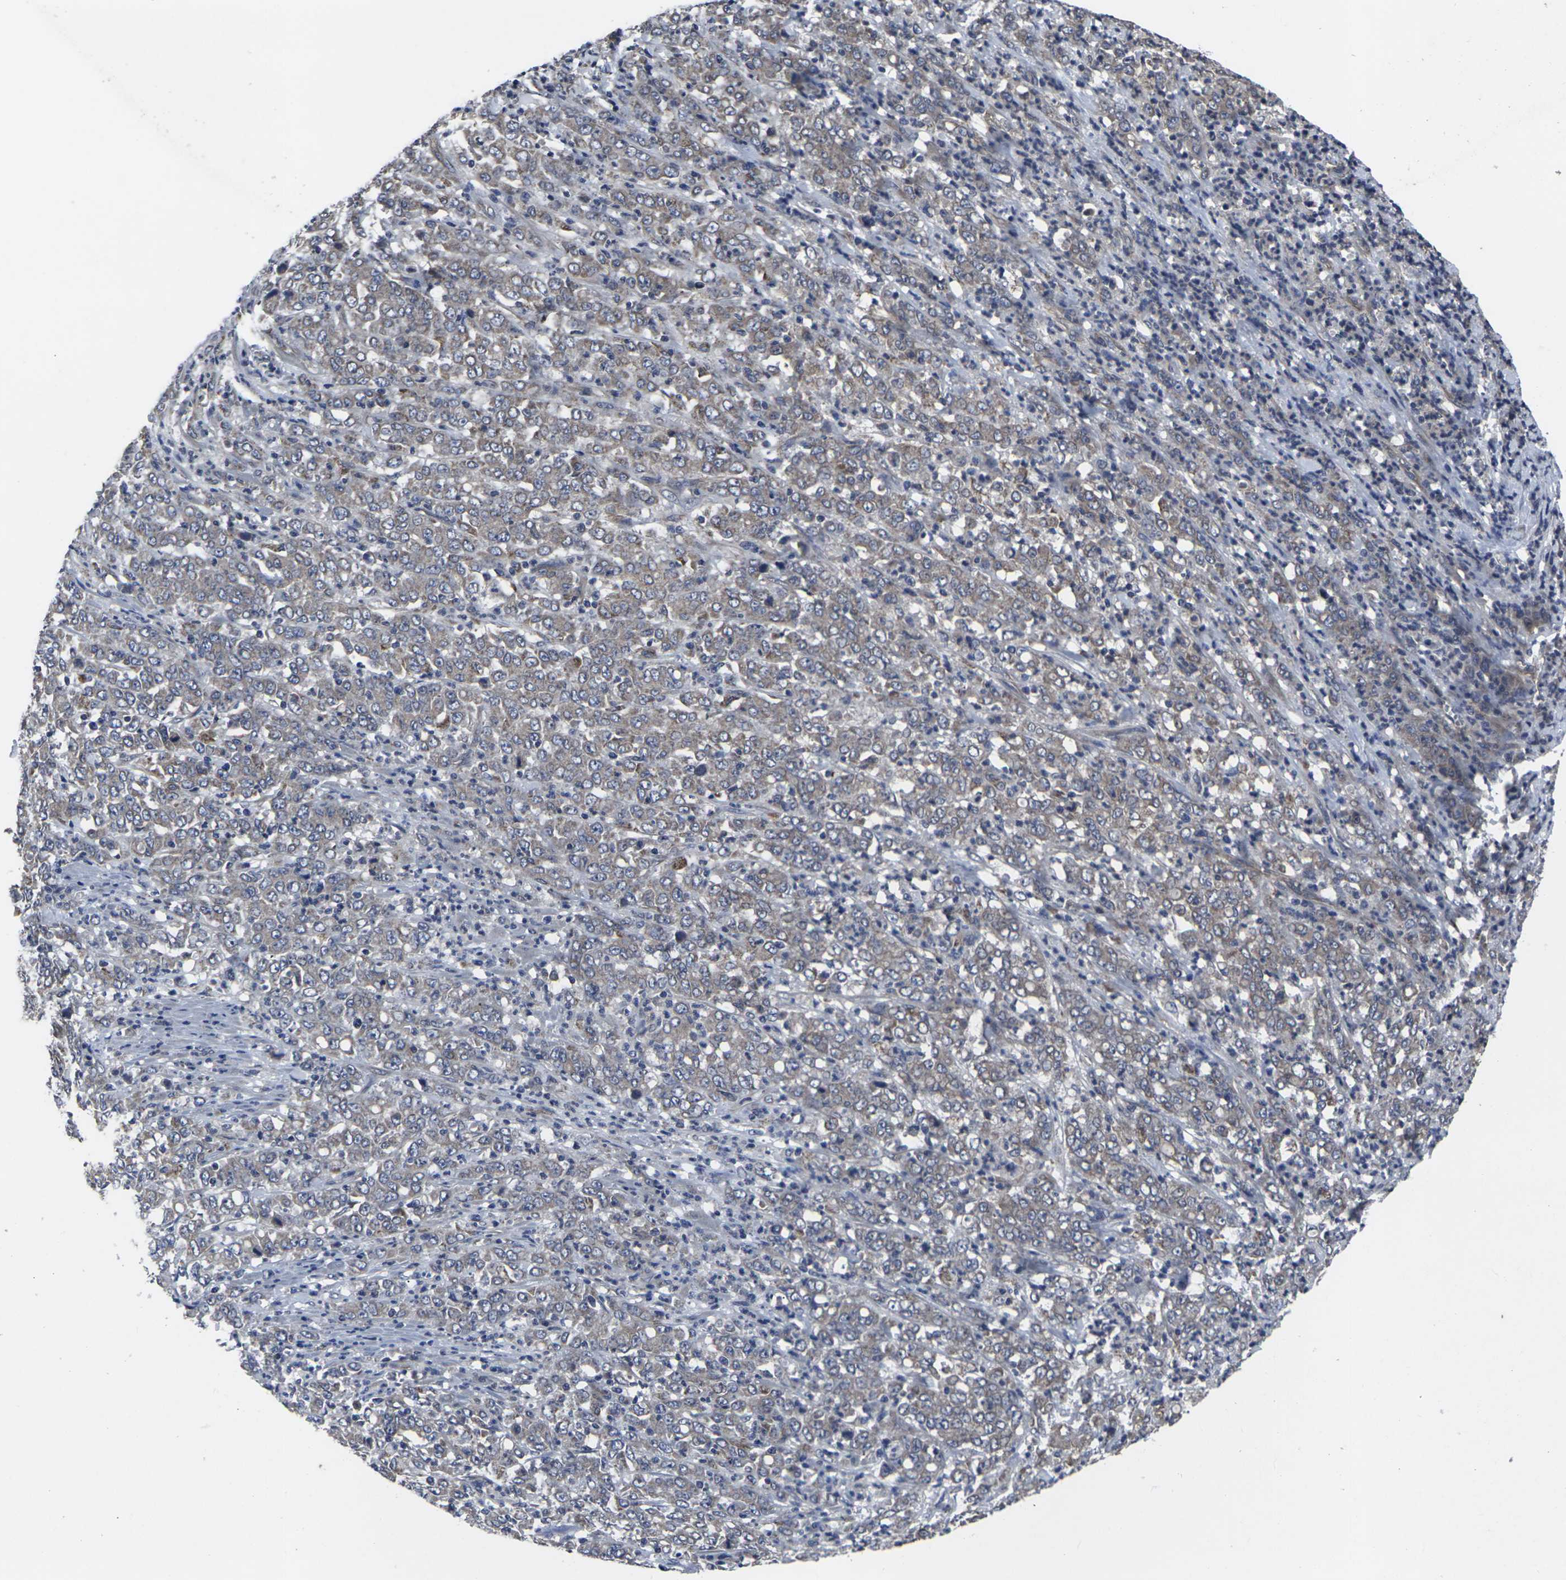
{"staining": {"intensity": "moderate", "quantity": "25%-75%", "location": "cytoplasmic/membranous"}, "tissue": "stomach cancer", "cell_type": "Tumor cells", "image_type": "cancer", "snomed": [{"axis": "morphology", "description": "Adenocarcinoma, NOS"}, {"axis": "topography", "description": "Stomach, lower"}], "caption": "IHC staining of adenocarcinoma (stomach), which shows medium levels of moderate cytoplasmic/membranous staining in about 25%-75% of tumor cells indicating moderate cytoplasmic/membranous protein expression. The staining was performed using DAB (brown) for protein detection and nuclei were counterstained in hematoxylin (blue).", "gene": "MAPKAPK2", "patient": {"sex": "female", "age": 71}}